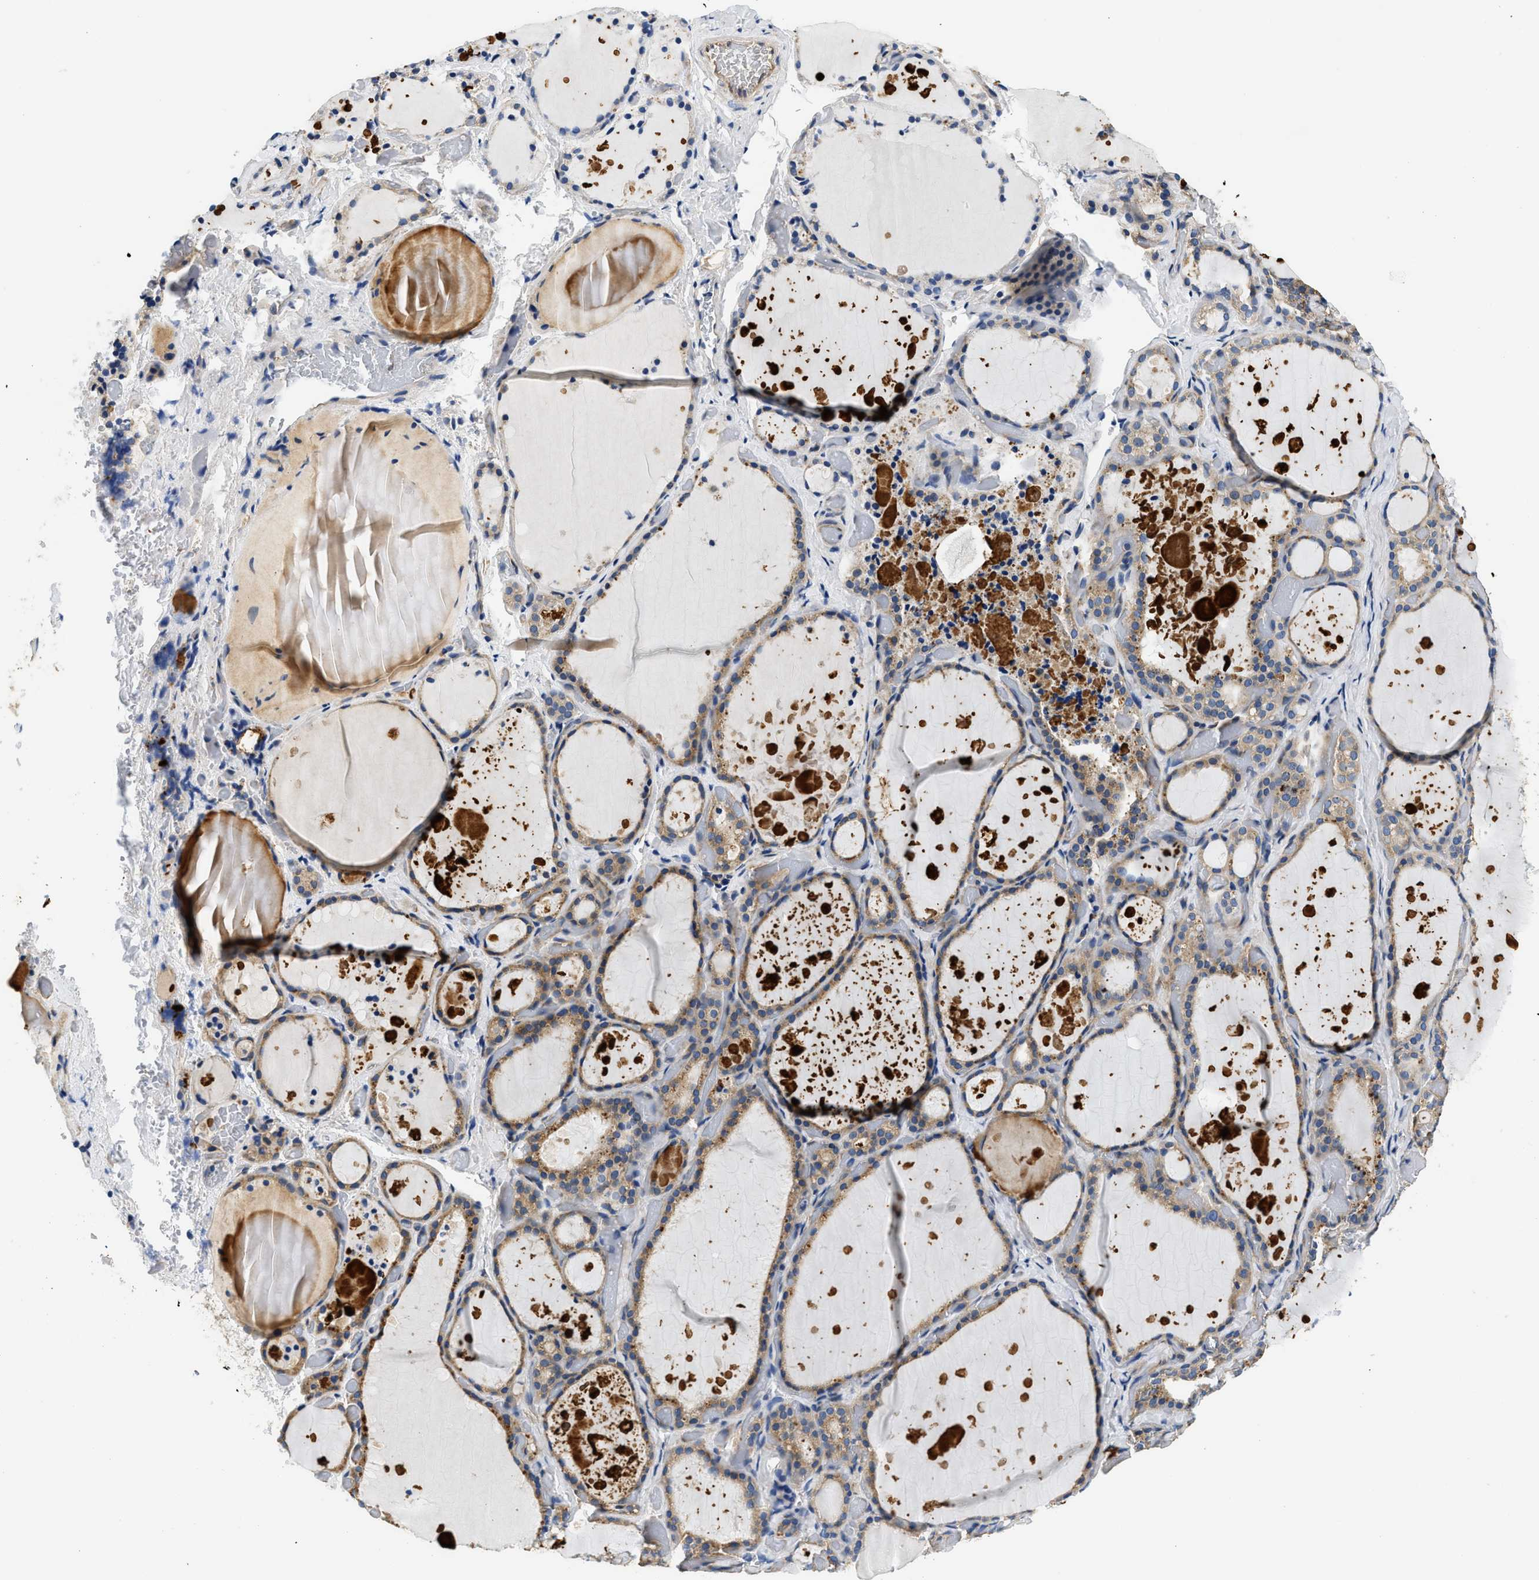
{"staining": {"intensity": "moderate", "quantity": ">75%", "location": "cytoplasmic/membranous"}, "tissue": "thyroid gland", "cell_type": "Glandular cells", "image_type": "normal", "snomed": [{"axis": "morphology", "description": "Normal tissue, NOS"}, {"axis": "topography", "description": "Thyroid gland"}], "caption": "Immunohistochemical staining of normal human thyroid gland reveals moderate cytoplasmic/membranous protein positivity in about >75% of glandular cells.", "gene": "CSDE1", "patient": {"sex": "female", "age": 44}}